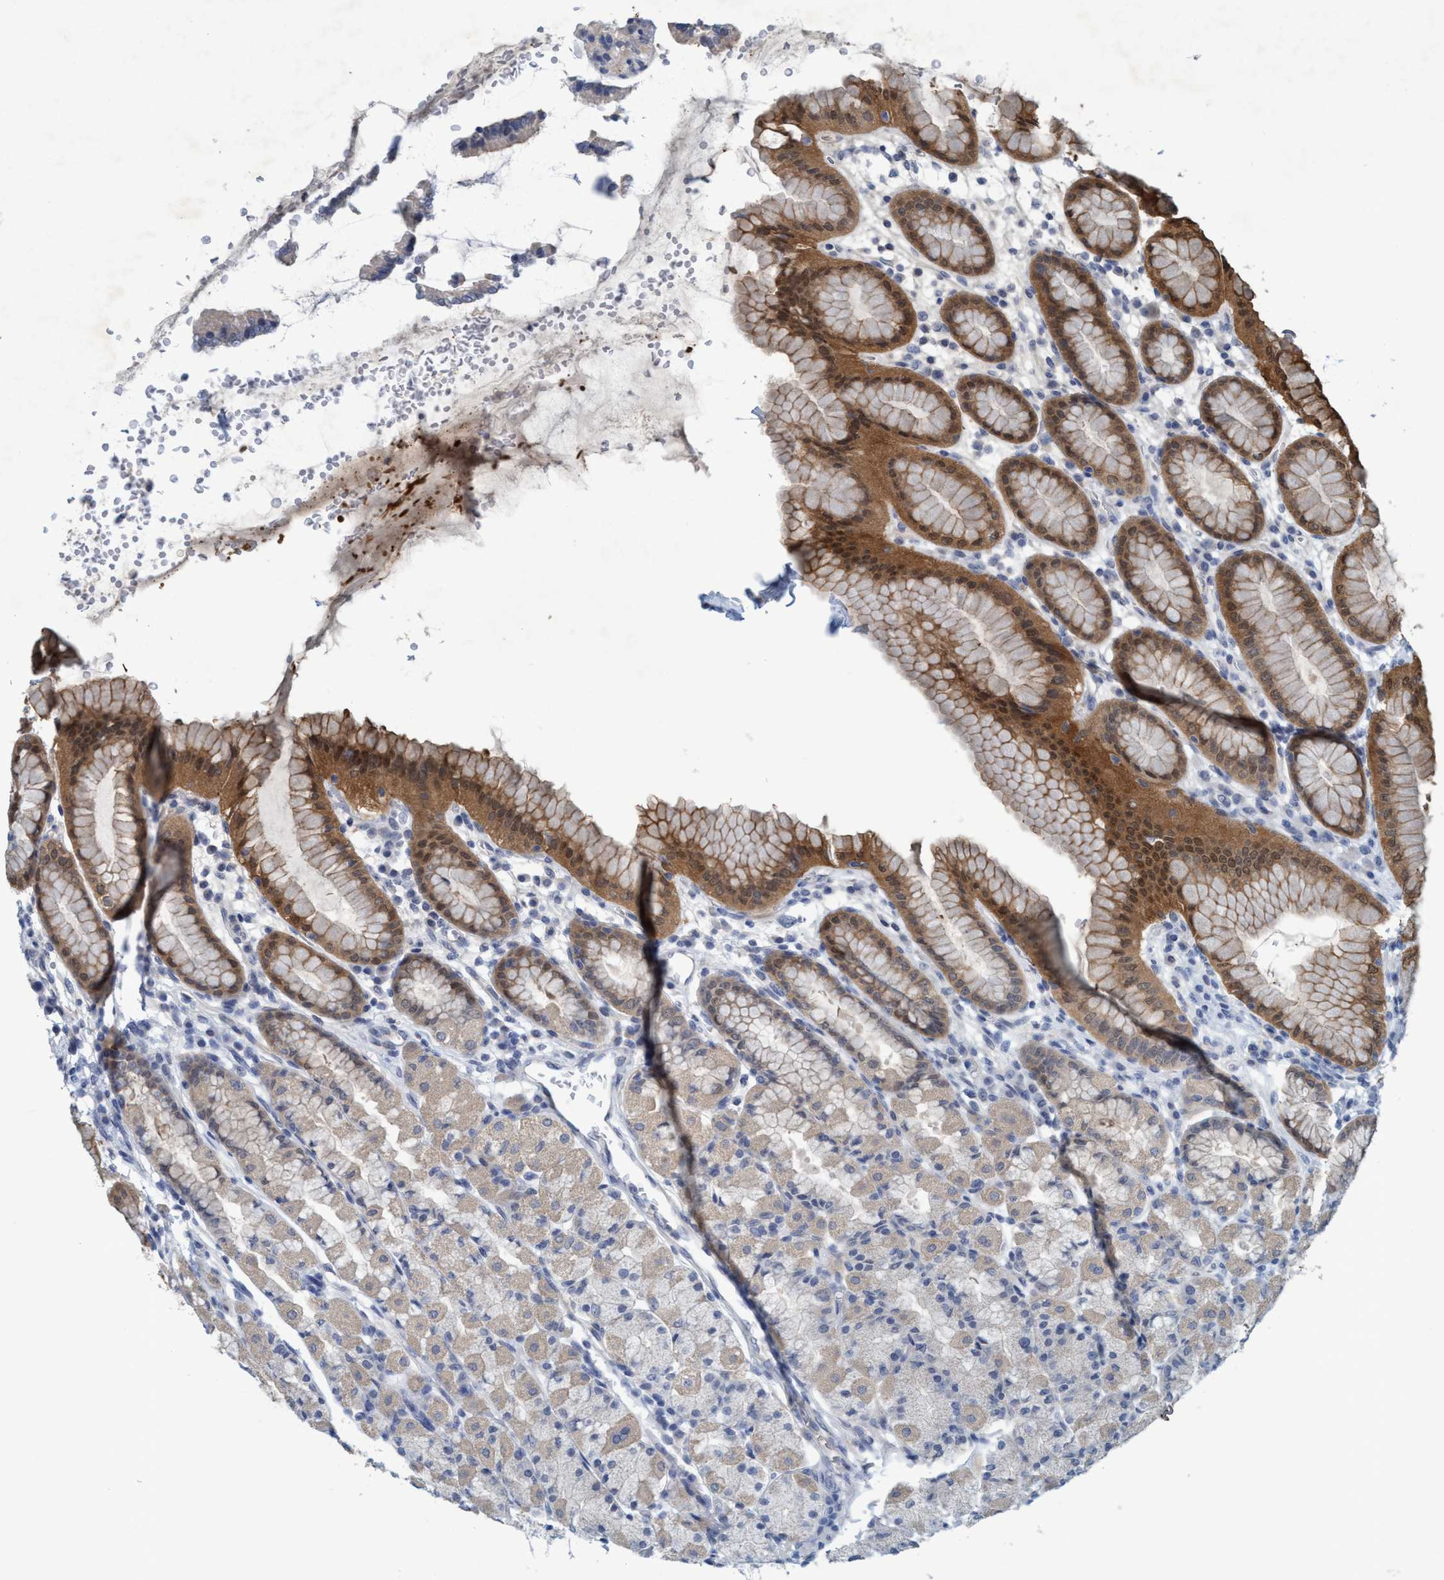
{"staining": {"intensity": "moderate", "quantity": "<25%", "location": "cytoplasmic/membranous"}, "tissue": "stomach", "cell_type": "Glandular cells", "image_type": "normal", "snomed": [{"axis": "morphology", "description": "Normal tissue, NOS"}, {"axis": "topography", "description": "Stomach, upper"}], "caption": "A low amount of moderate cytoplasmic/membranous positivity is appreciated in about <25% of glandular cells in normal stomach.", "gene": "RNF208", "patient": {"sex": "male", "age": 68}}